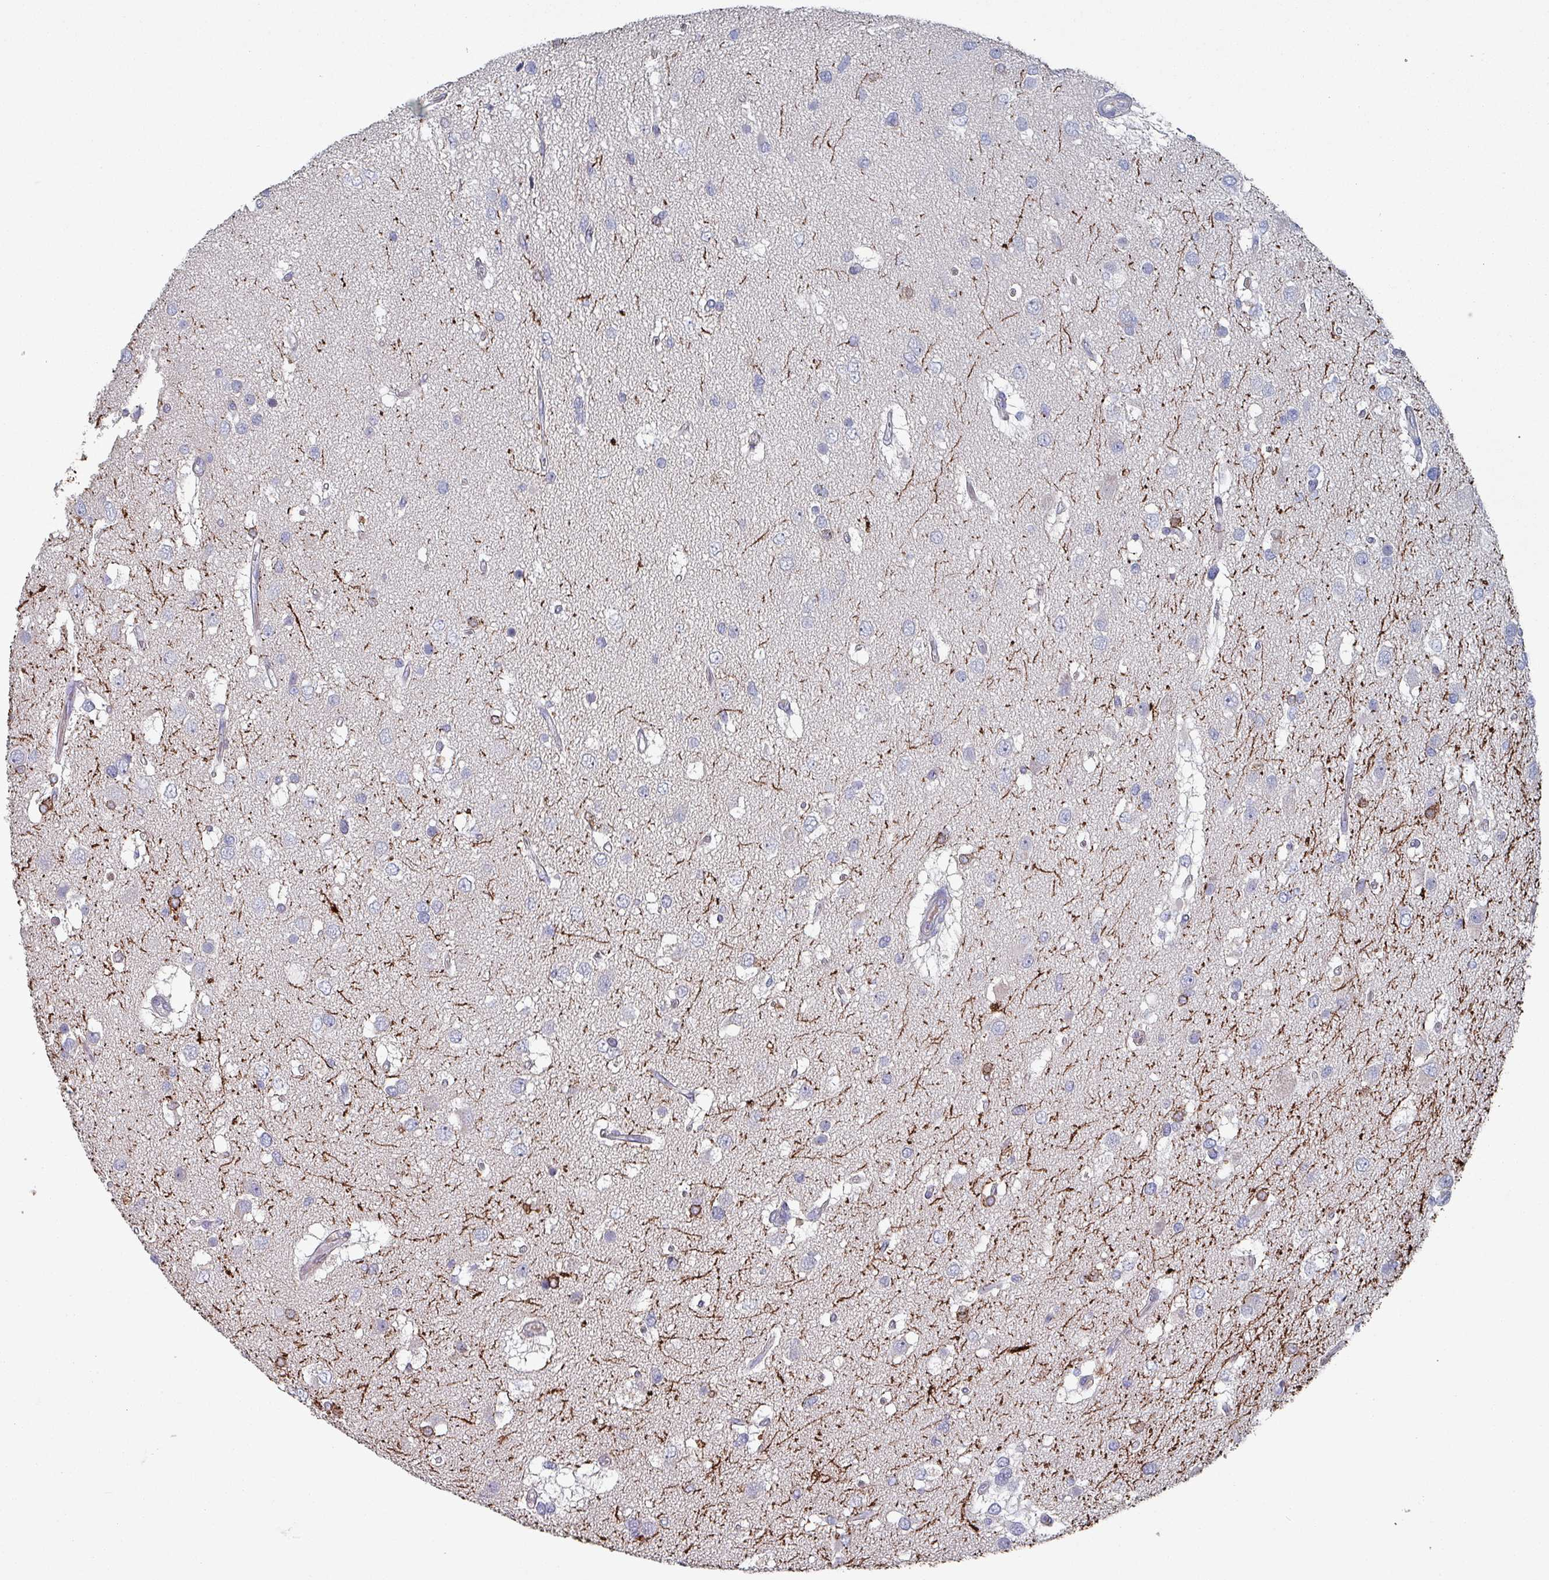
{"staining": {"intensity": "negative", "quantity": "none", "location": "none"}, "tissue": "glioma", "cell_type": "Tumor cells", "image_type": "cancer", "snomed": [{"axis": "morphology", "description": "Glioma, malignant, High grade"}, {"axis": "topography", "description": "Brain"}], "caption": "High power microscopy histopathology image of an immunohistochemistry (IHC) image of glioma, revealing no significant staining in tumor cells.", "gene": "DRD5", "patient": {"sex": "male", "age": 53}}